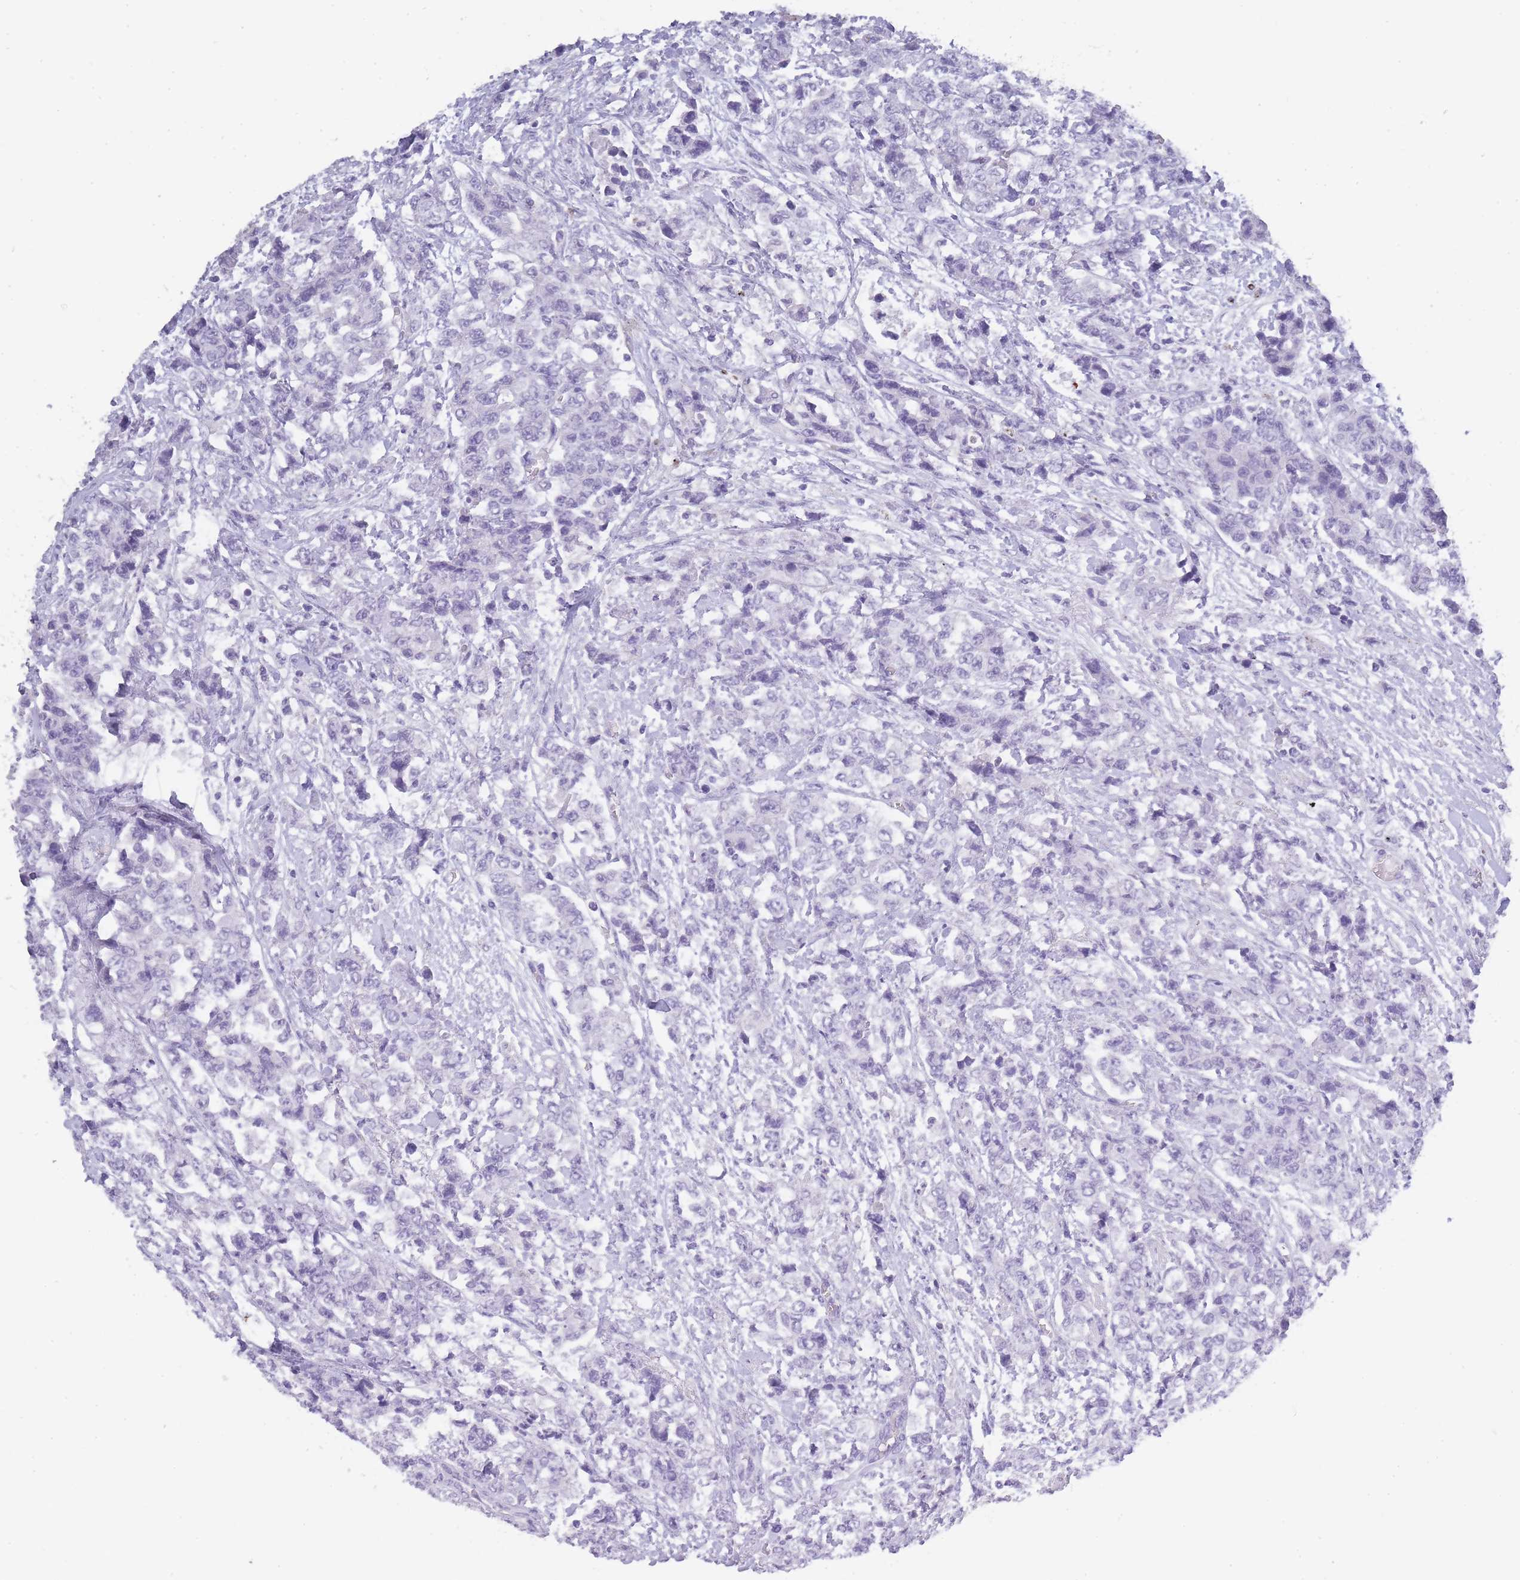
{"staining": {"intensity": "negative", "quantity": "none", "location": "none"}, "tissue": "urothelial cancer", "cell_type": "Tumor cells", "image_type": "cancer", "snomed": [{"axis": "morphology", "description": "Urothelial carcinoma, High grade"}, {"axis": "topography", "description": "Urinary bladder"}], "caption": "Immunohistochemistry histopathology image of neoplastic tissue: human urothelial carcinoma (high-grade) stained with DAB (3,3'-diaminobenzidine) reveals no significant protein positivity in tumor cells.", "gene": "TCP11", "patient": {"sex": "female", "age": 78}}